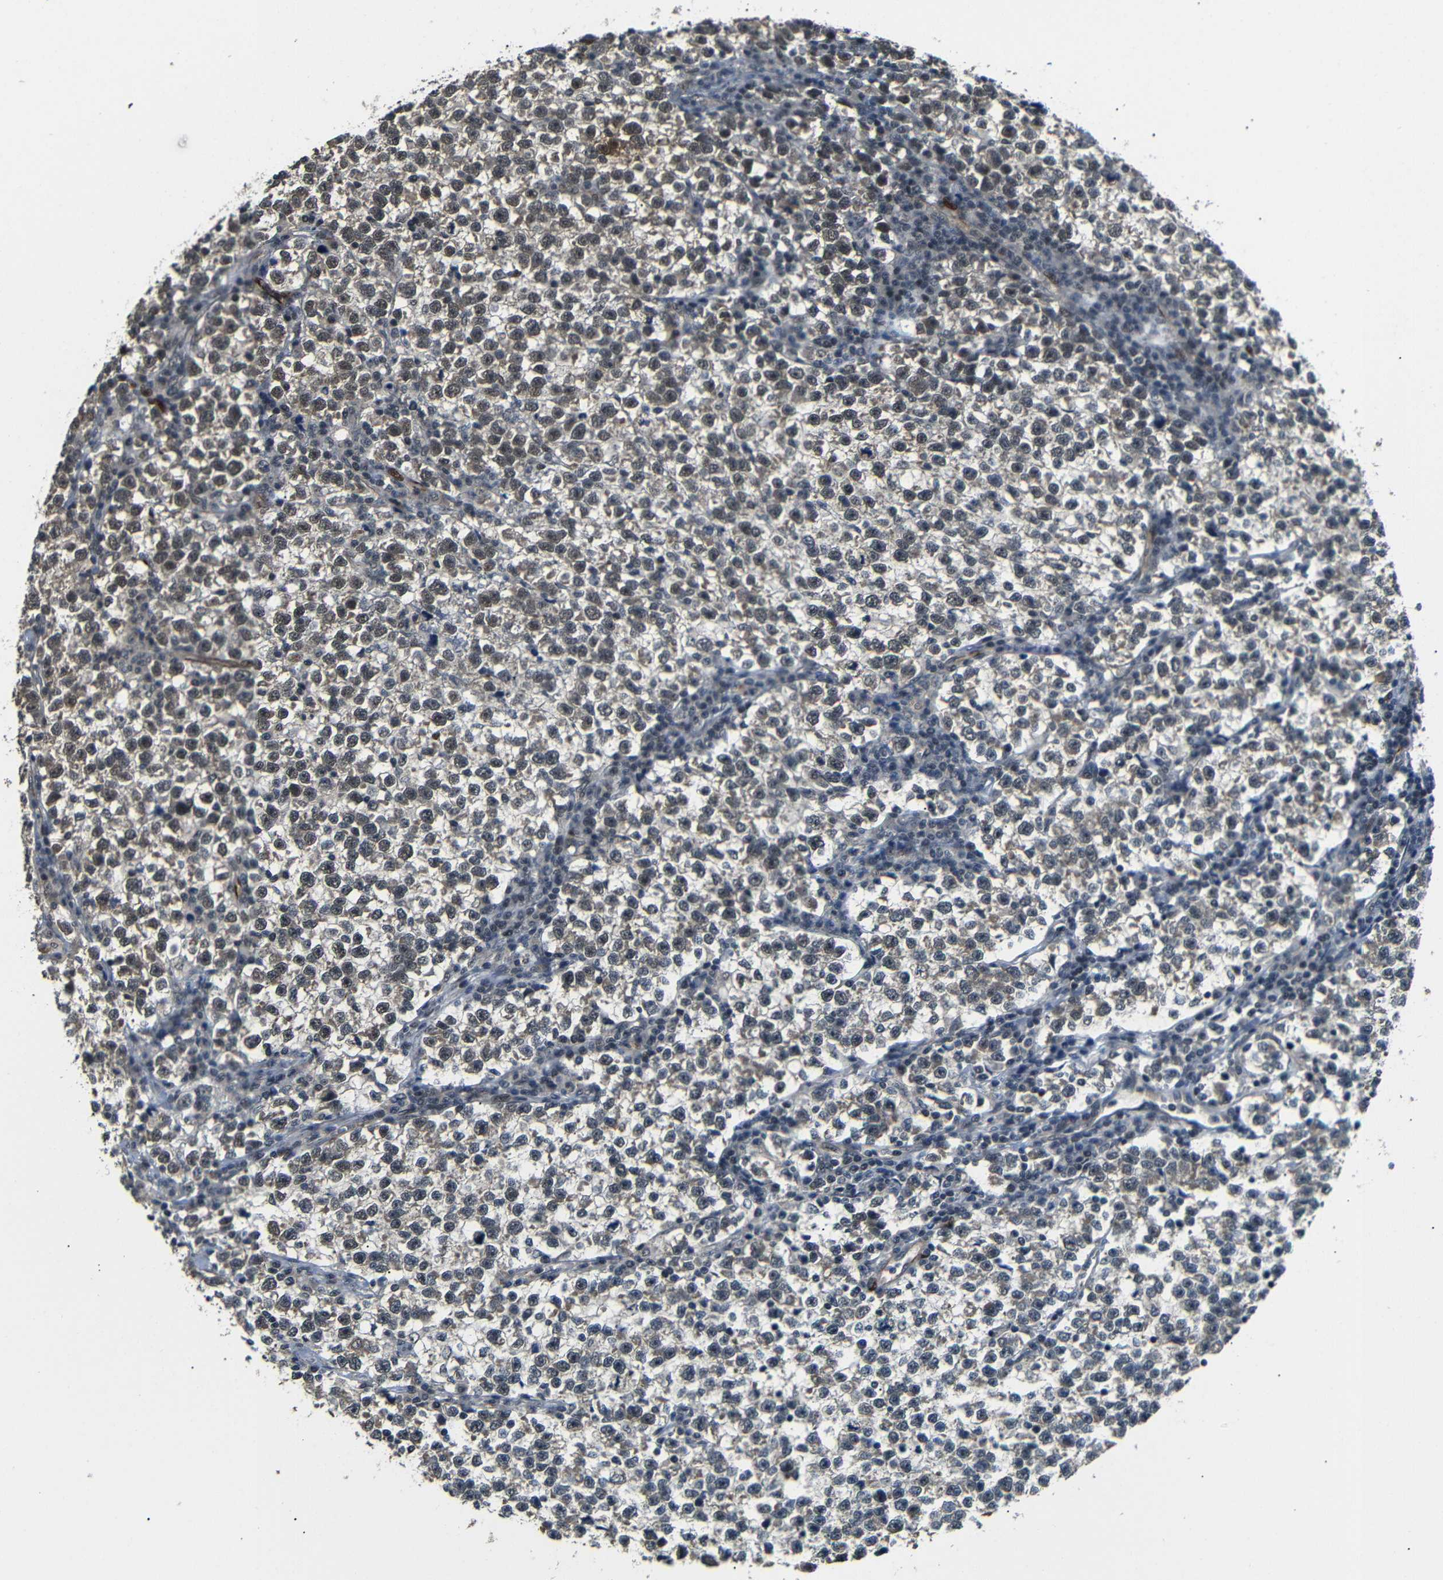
{"staining": {"intensity": "weak", "quantity": "25%-75%", "location": "nuclear"}, "tissue": "testis cancer", "cell_type": "Tumor cells", "image_type": "cancer", "snomed": [{"axis": "morphology", "description": "Normal tissue, NOS"}, {"axis": "morphology", "description": "Seminoma, NOS"}, {"axis": "topography", "description": "Testis"}], "caption": "IHC histopathology image of neoplastic tissue: testis cancer stained using IHC reveals low levels of weak protein expression localized specifically in the nuclear of tumor cells, appearing as a nuclear brown color.", "gene": "TBX2", "patient": {"sex": "male", "age": 43}}